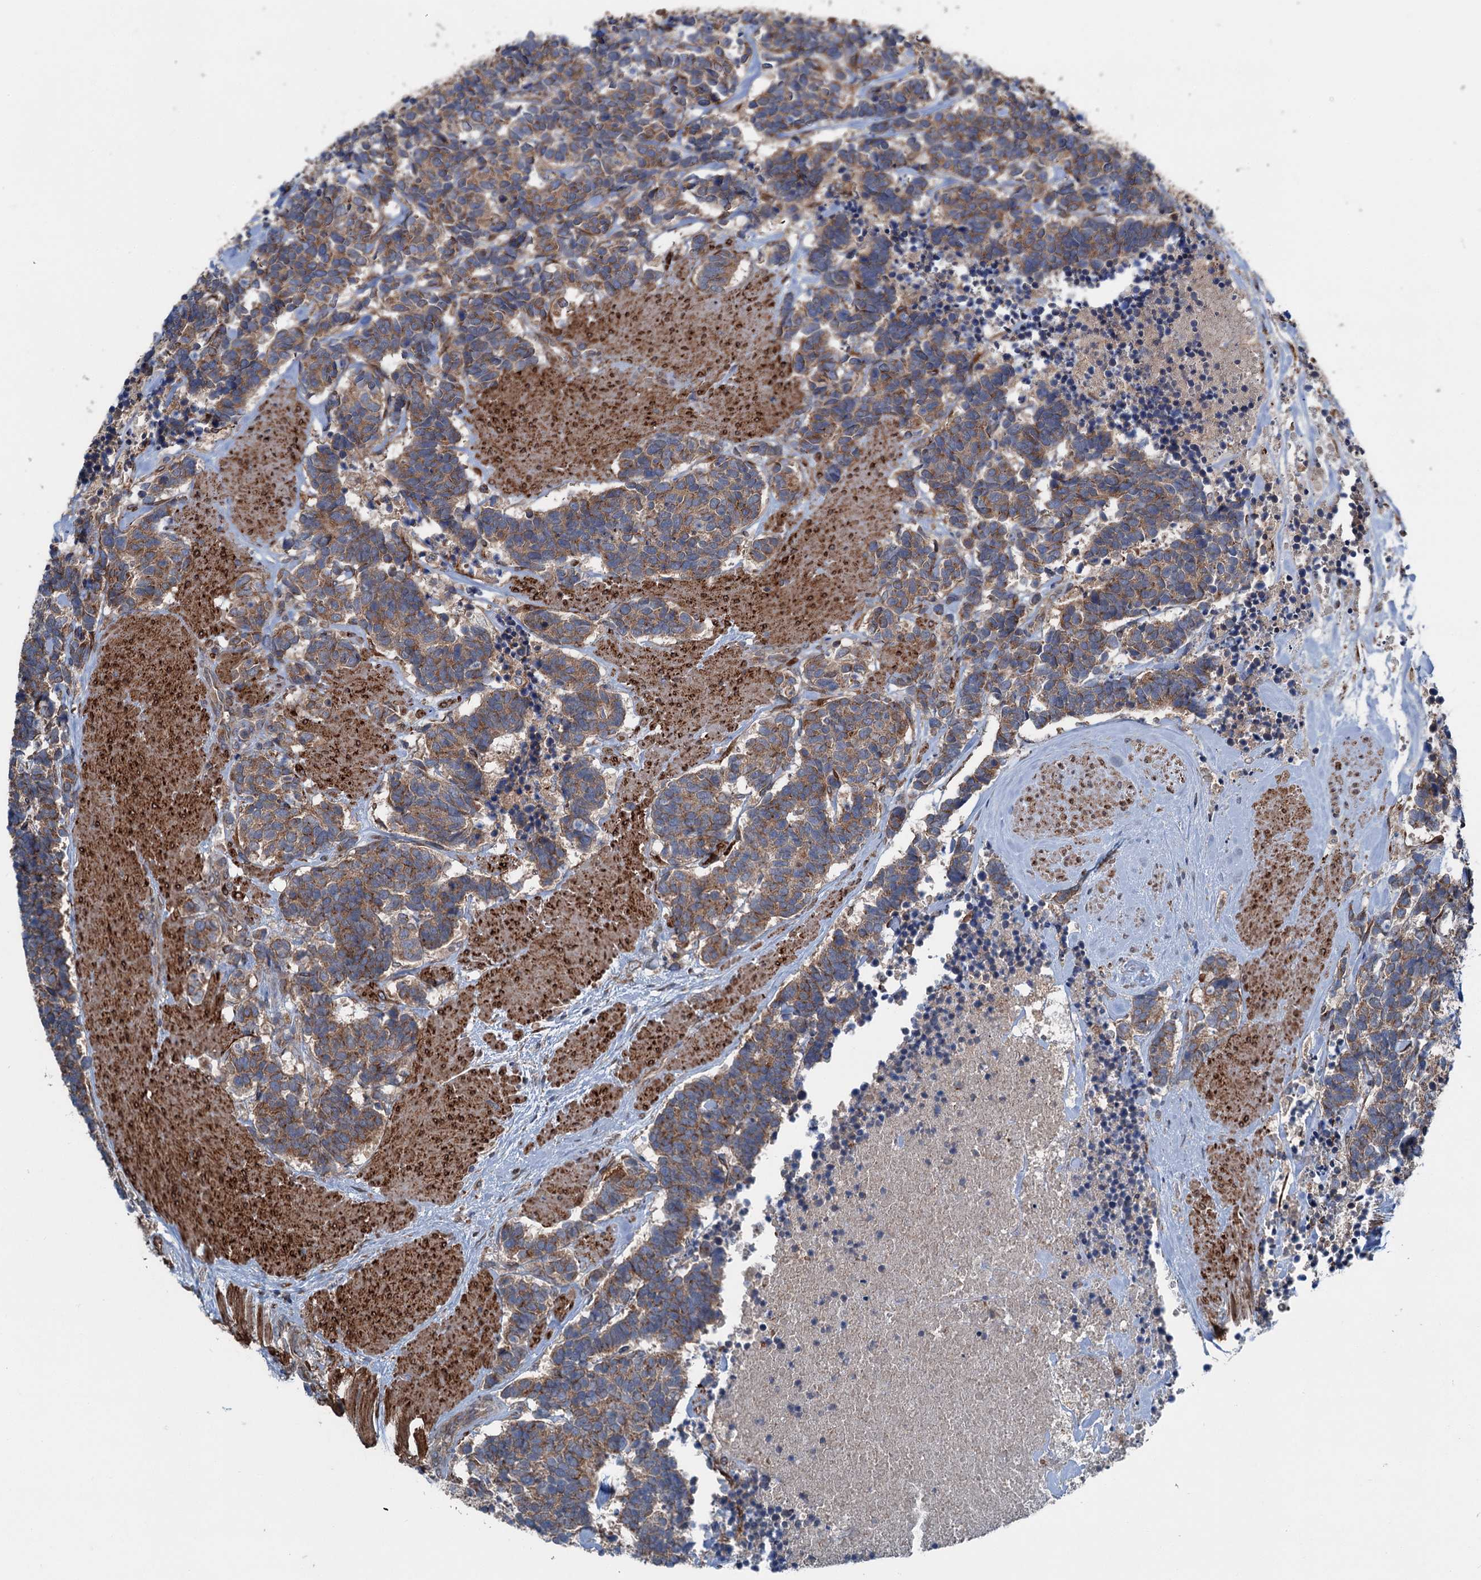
{"staining": {"intensity": "moderate", "quantity": ">75%", "location": "cytoplasmic/membranous"}, "tissue": "carcinoid", "cell_type": "Tumor cells", "image_type": "cancer", "snomed": [{"axis": "morphology", "description": "Carcinoma, NOS"}, {"axis": "morphology", "description": "Carcinoid, malignant, NOS"}, {"axis": "topography", "description": "Urinary bladder"}], "caption": "Protein expression analysis of human carcinoma reveals moderate cytoplasmic/membranous staining in about >75% of tumor cells.", "gene": "CALCOCO1", "patient": {"sex": "male", "age": 57}}